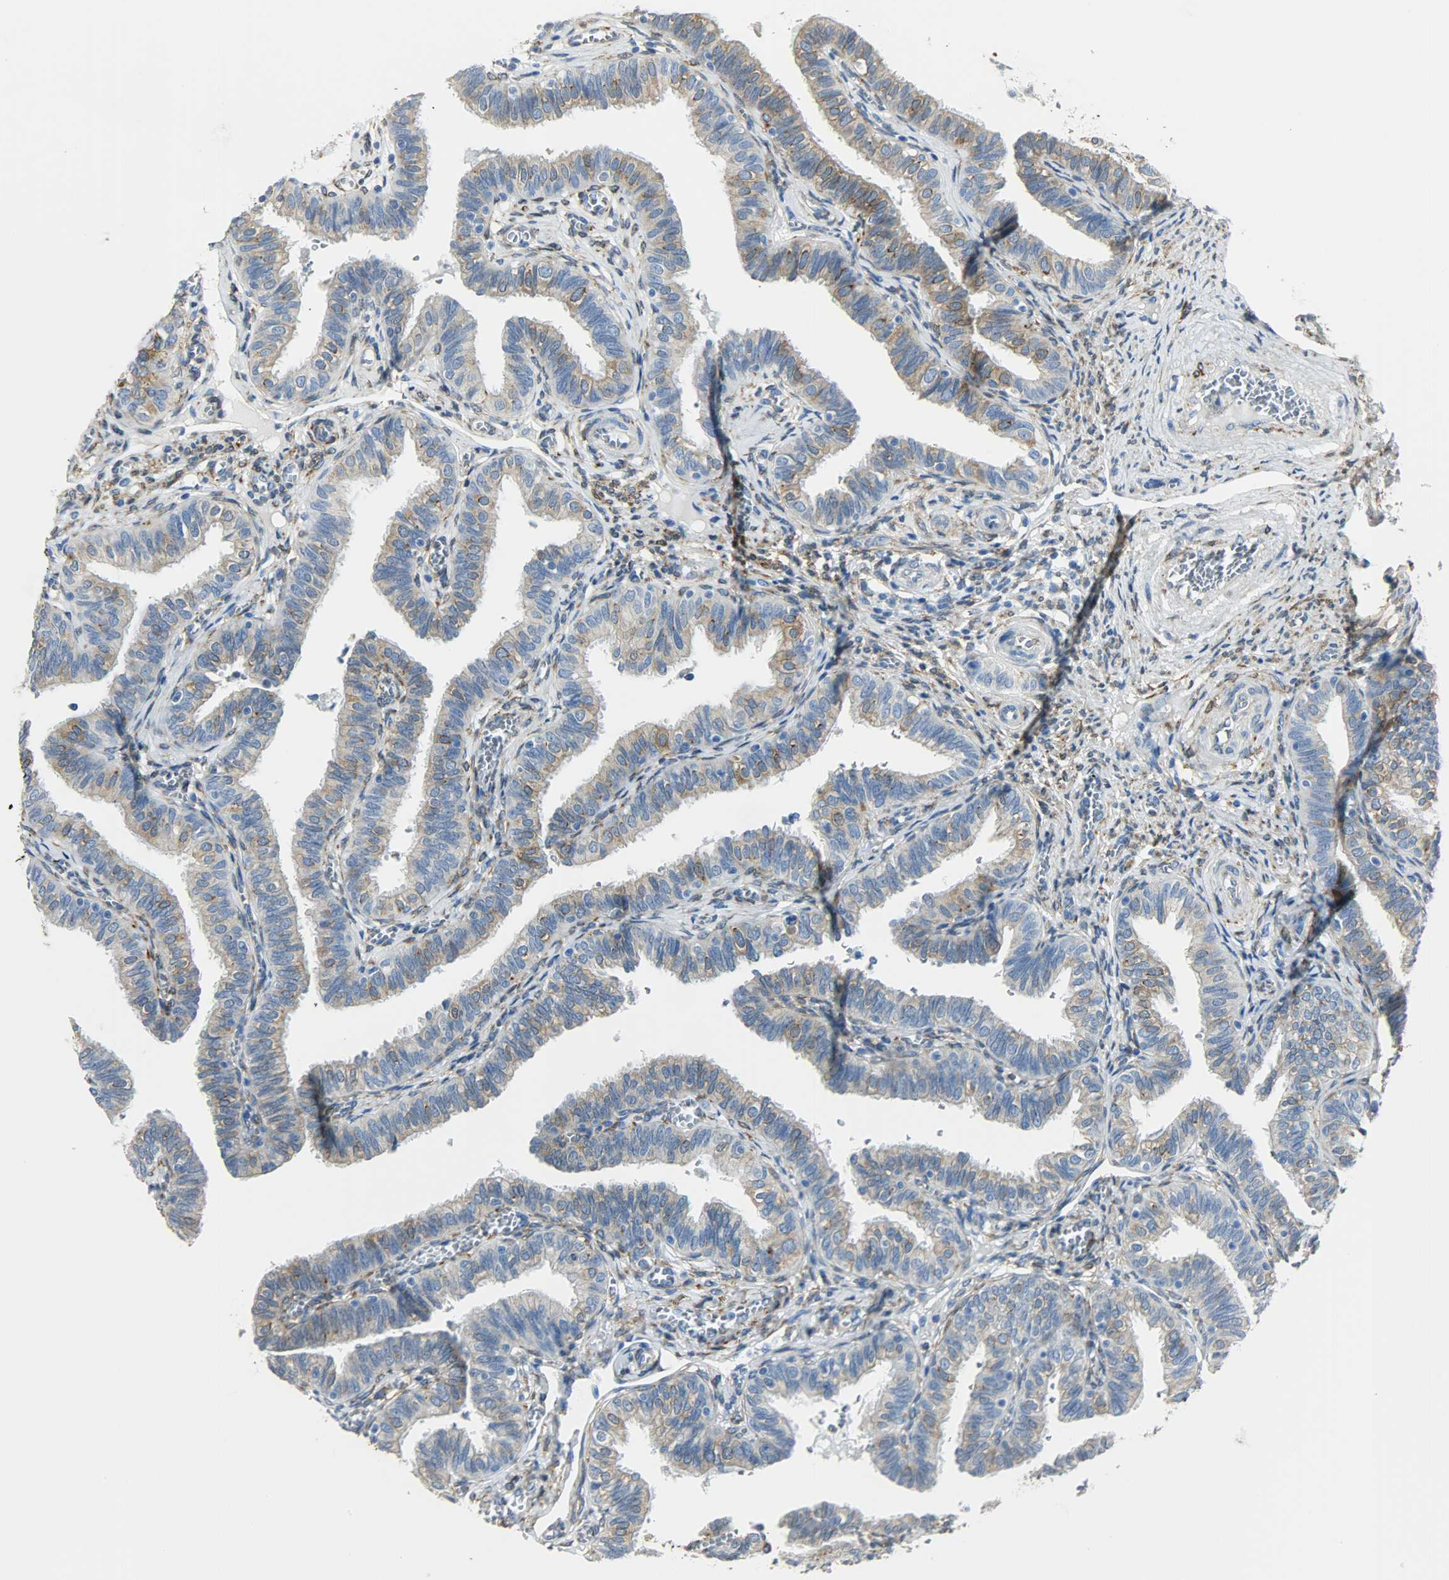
{"staining": {"intensity": "strong", "quantity": ">75%", "location": "cytoplasmic/membranous"}, "tissue": "fallopian tube", "cell_type": "Glandular cells", "image_type": "normal", "snomed": [{"axis": "morphology", "description": "Normal tissue, NOS"}, {"axis": "topography", "description": "Fallopian tube"}], "caption": "A brown stain labels strong cytoplasmic/membranous staining of a protein in glandular cells of normal human fallopian tube. (DAB (3,3'-diaminobenzidine) IHC, brown staining for protein, blue staining for nuclei).", "gene": "PKD2", "patient": {"sex": "female", "age": 46}}